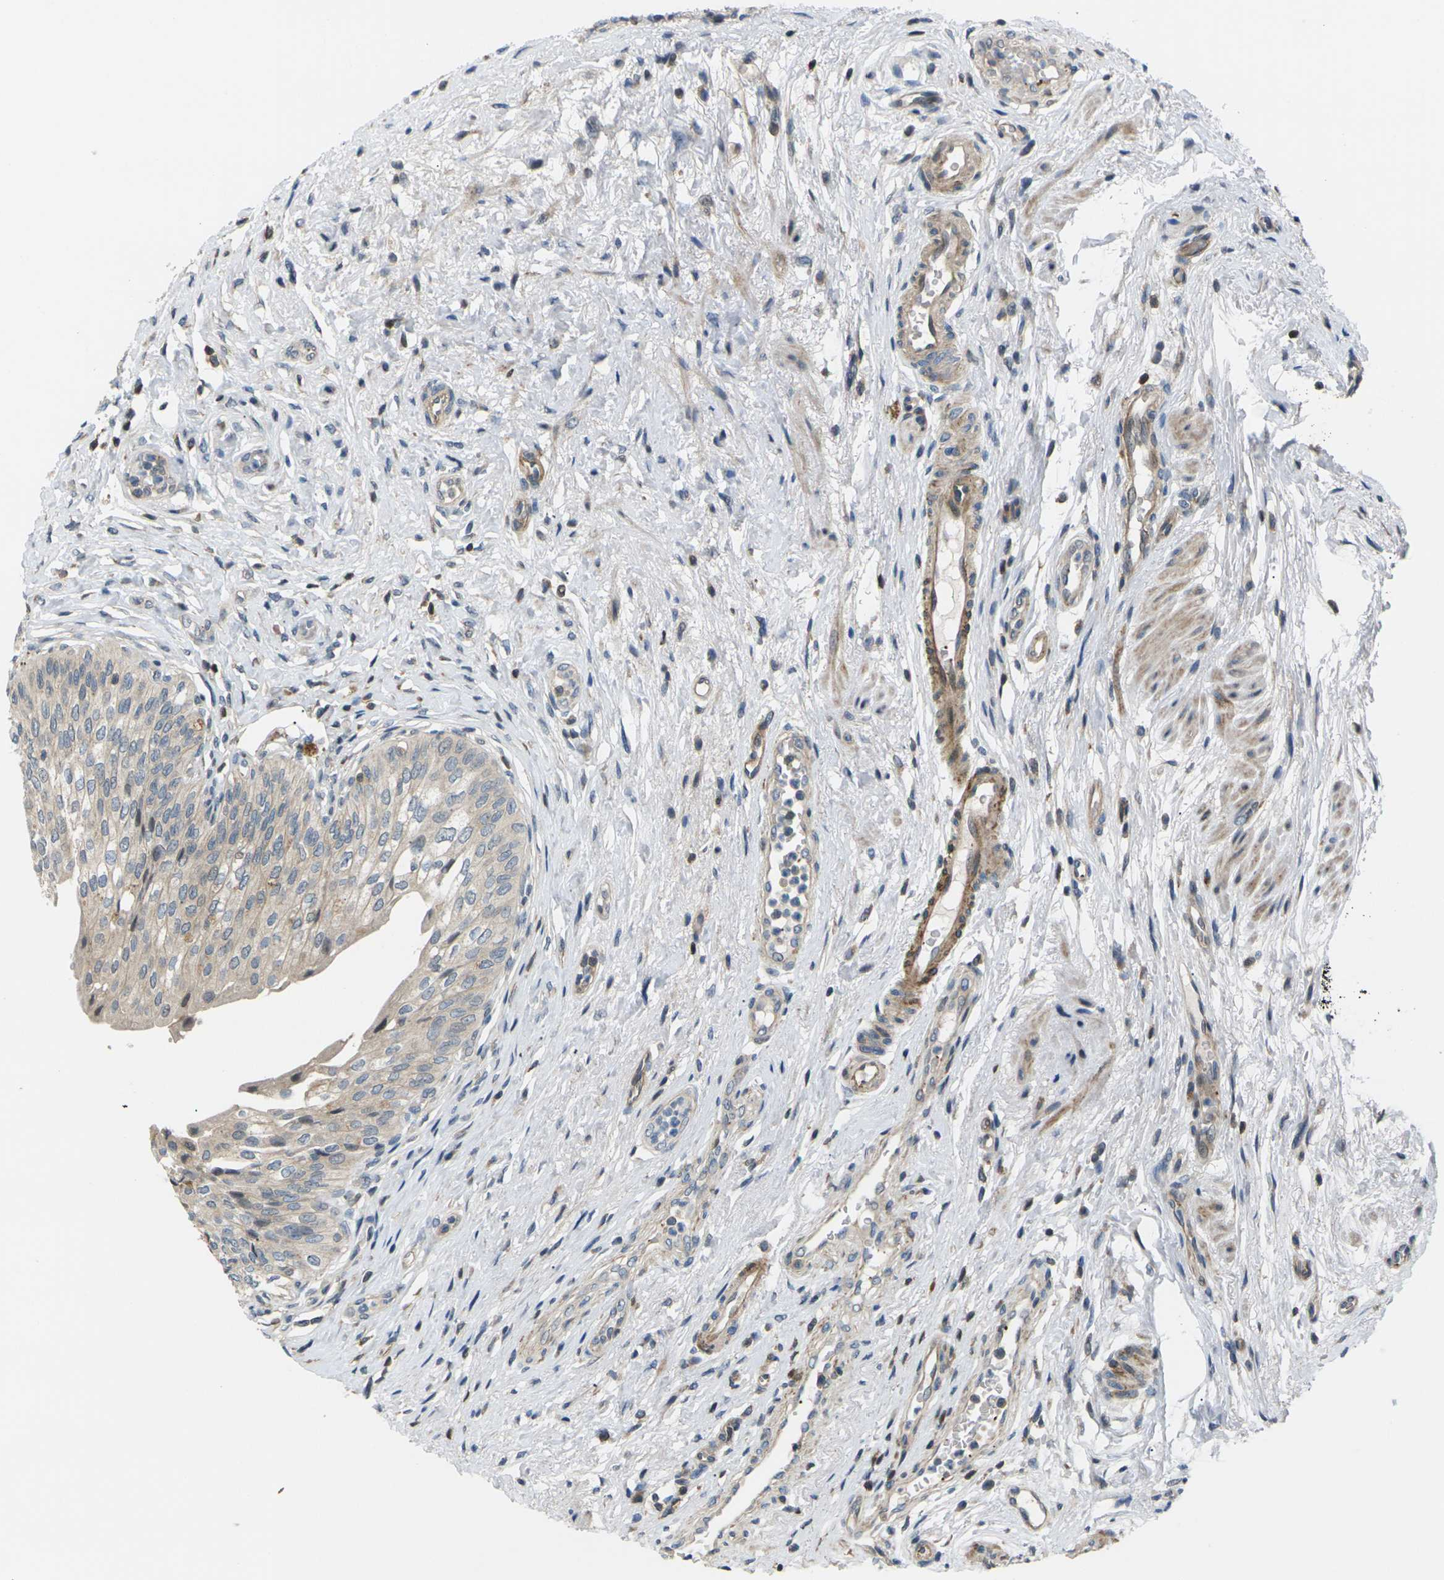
{"staining": {"intensity": "weak", "quantity": ">75%", "location": "cytoplasmic/membranous"}, "tissue": "urinary bladder", "cell_type": "Urothelial cells", "image_type": "normal", "snomed": [{"axis": "morphology", "description": "Normal tissue, NOS"}, {"axis": "topography", "description": "Urinary bladder"}], "caption": "Benign urinary bladder exhibits weak cytoplasmic/membranous expression in approximately >75% of urothelial cells.", "gene": "RPS6KA3", "patient": {"sex": "male", "age": 46}}